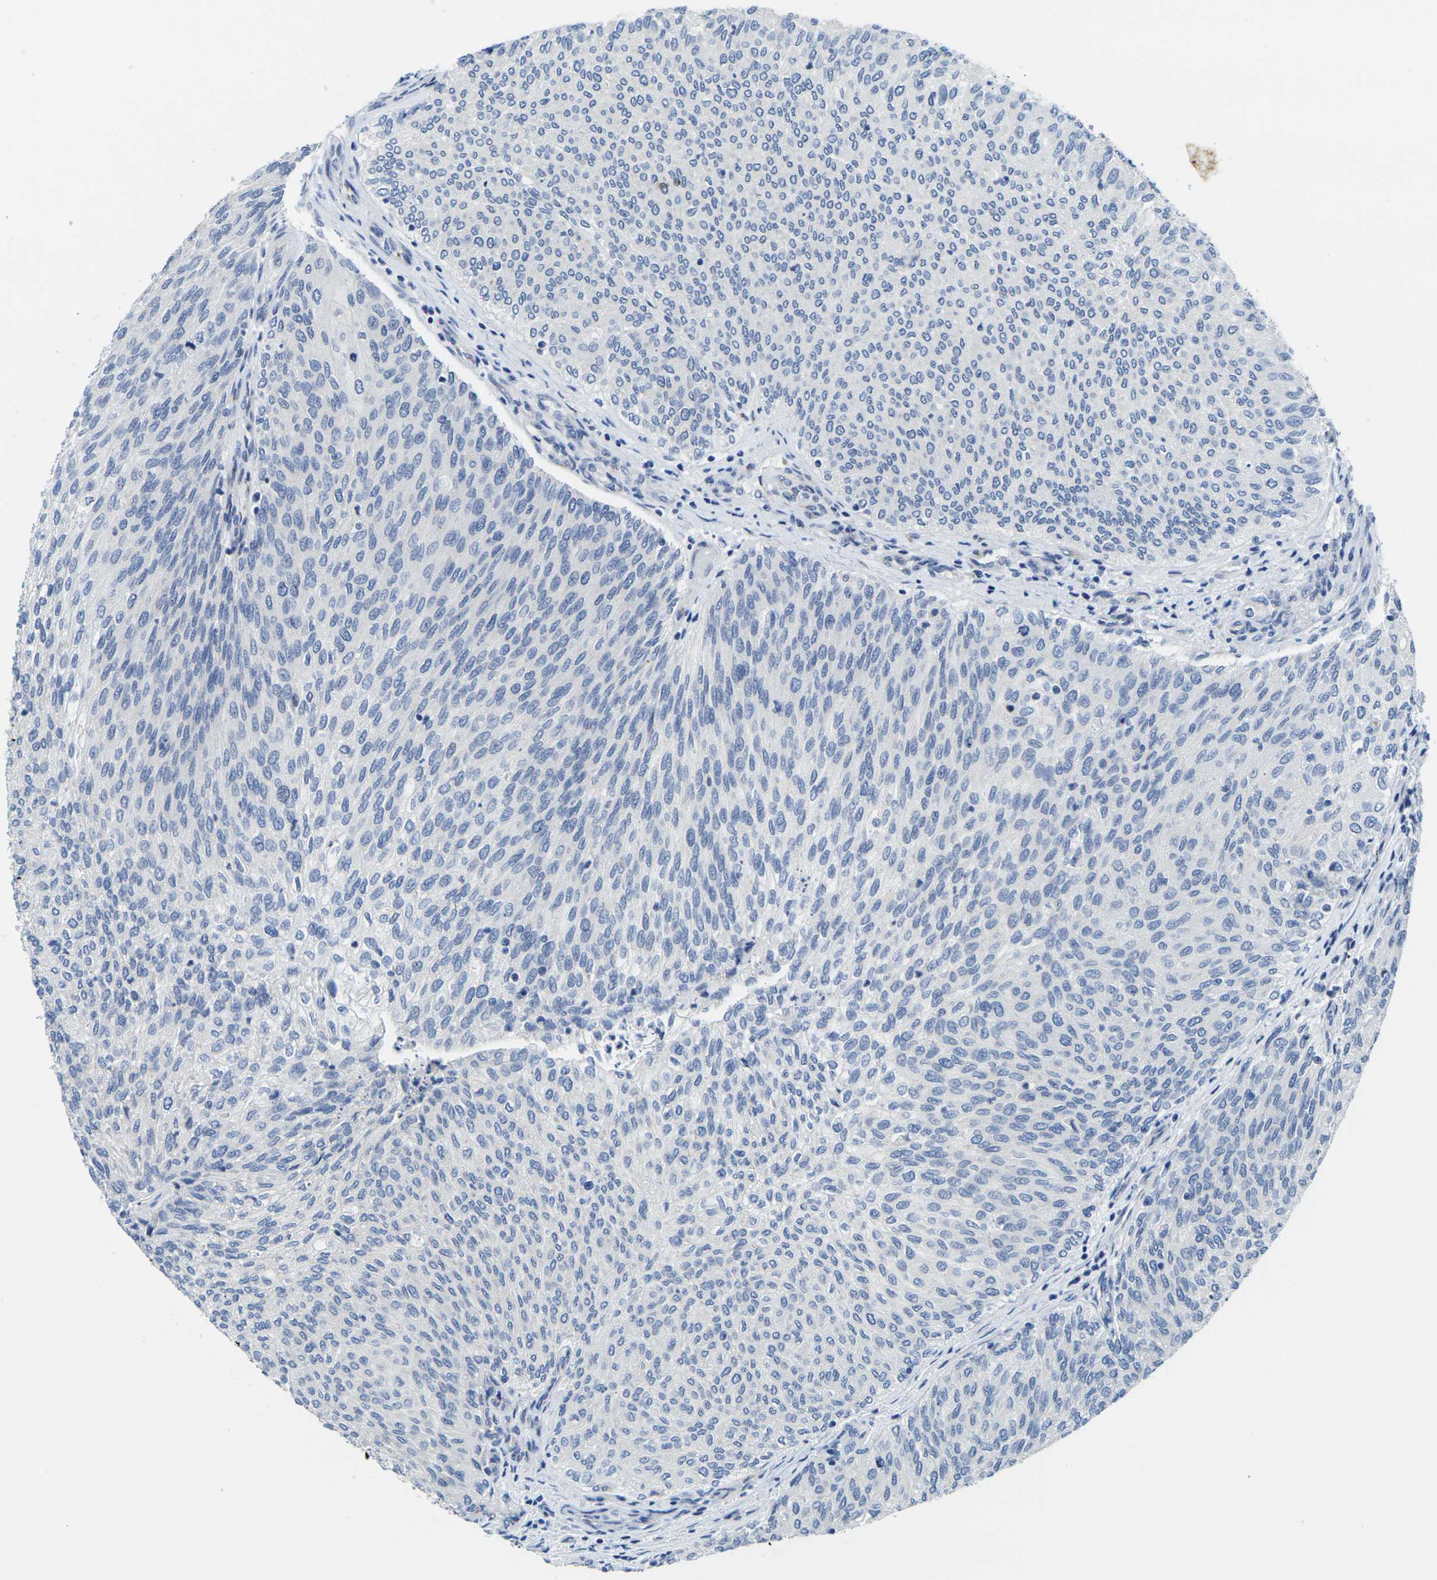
{"staining": {"intensity": "negative", "quantity": "none", "location": "none"}, "tissue": "urothelial cancer", "cell_type": "Tumor cells", "image_type": "cancer", "snomed": [{"axis": "morphology", "description": "Urothelial carcinoma, Low grade"}, {"axis": "topography", "description": "Urinary bladder"}], "caption": "Urothelial cancer was stained to show a protein in brown. There is no significant staining in tumor cells. (DAB (3,3'-diaminobenzidine) immunohistochemistry (IHC) visualized using brightfield microscopy, high magnification).", "gene": "CRK", "patient": {"sex": "female", "age": 79}}